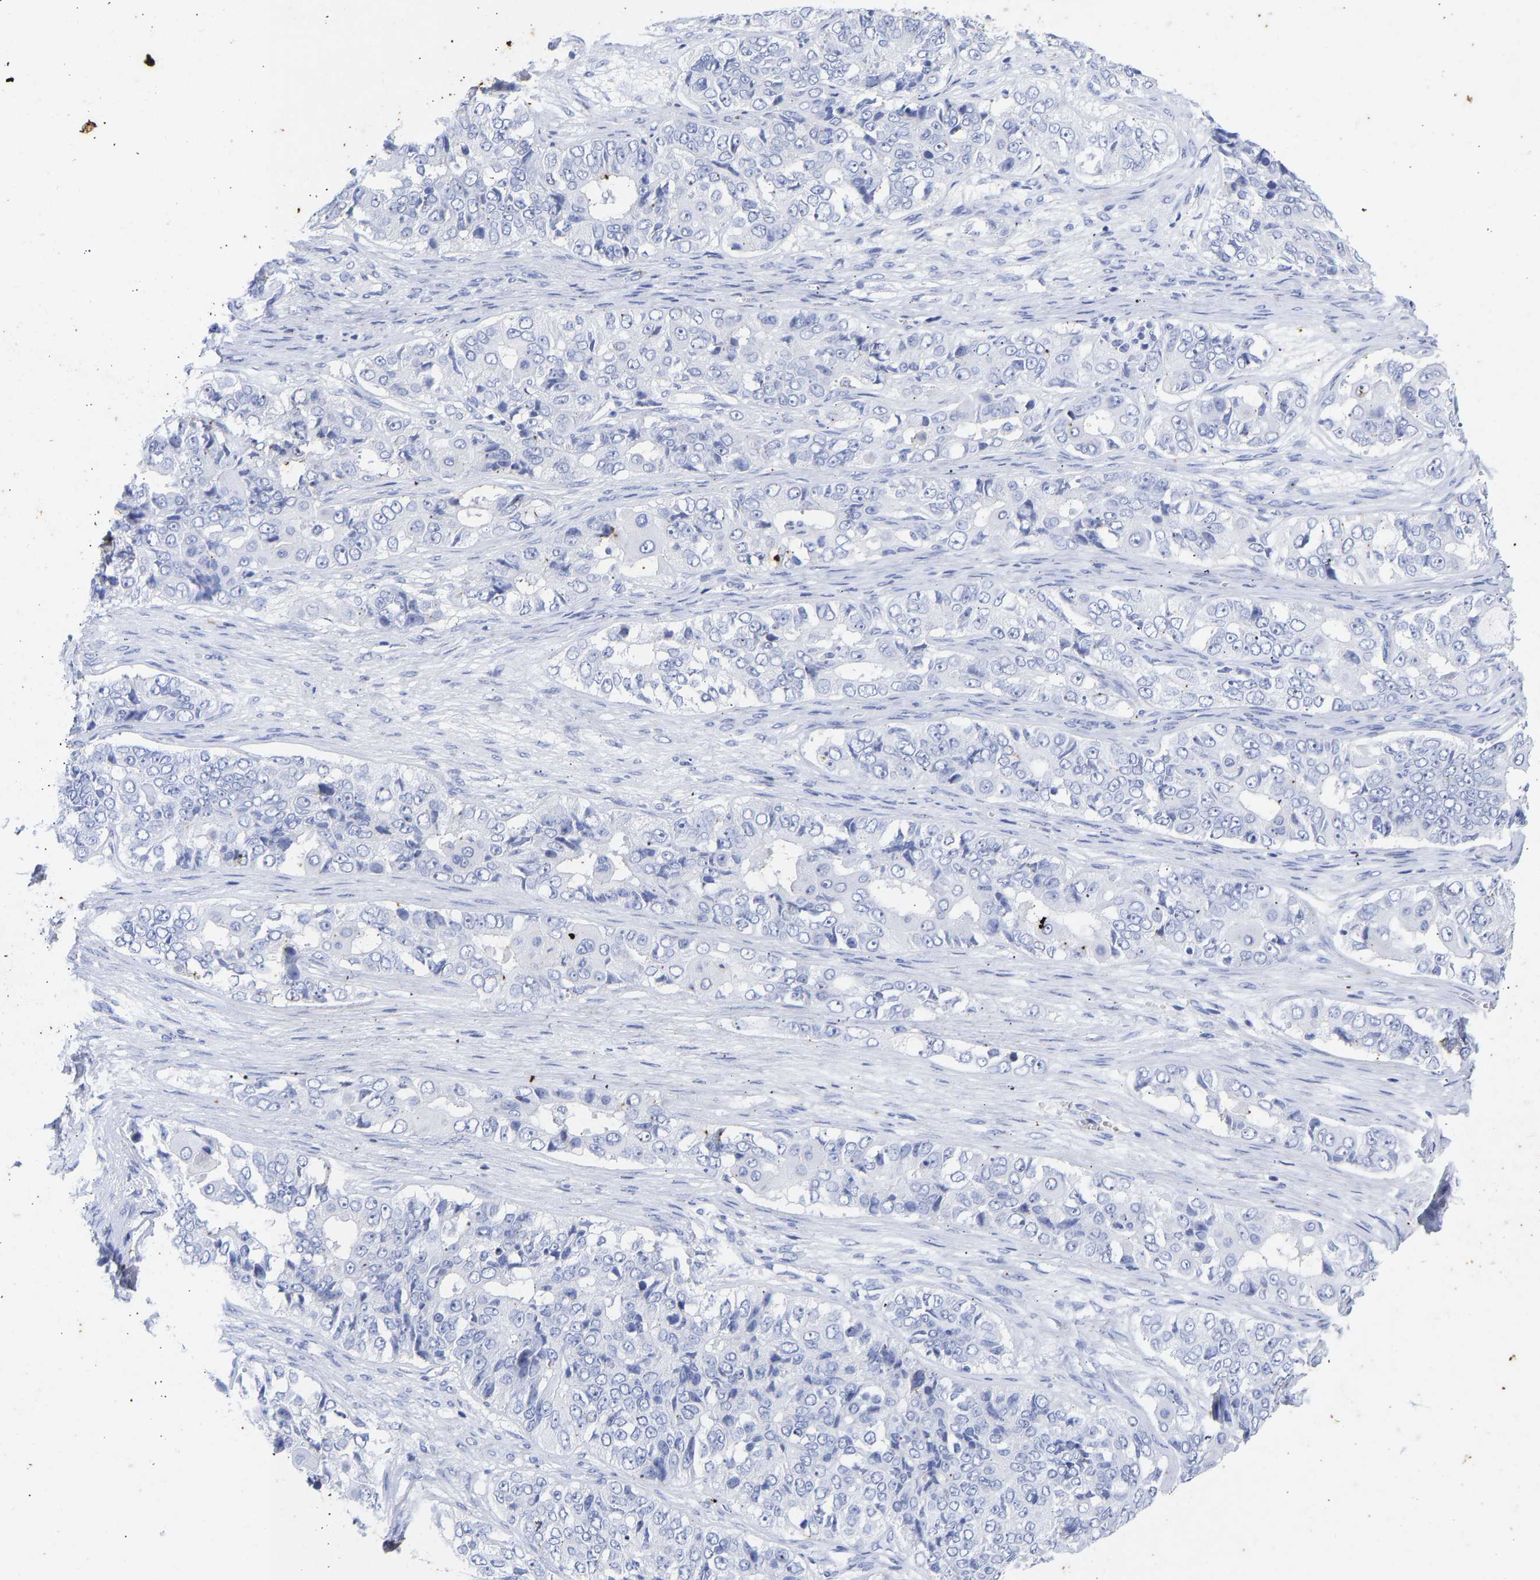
{"staining": {"intensity": "negative", "quantity": "none", "location": "none"}, "tissue": "ovarian cancer", "cell_type": "Tumor cells", "image_type": "cancer", "snomed": [{"axis": "morphology", "description": "Carcinoma, endometroid"}, {"axis": "topography", "description": "Ovary"}], "caption": "A micrograph of ovarian cancer (endometroid carcinoma) stained for a protein shows no brown staining in tumor cells. (Stains: DAB immunohistochemistry (IHC) with hematoxylin counter stain, Microscopy: brightfield microscopy at high magnification).", "gene": "KRT1", "patient": {"sex": "female", "age": 51}}